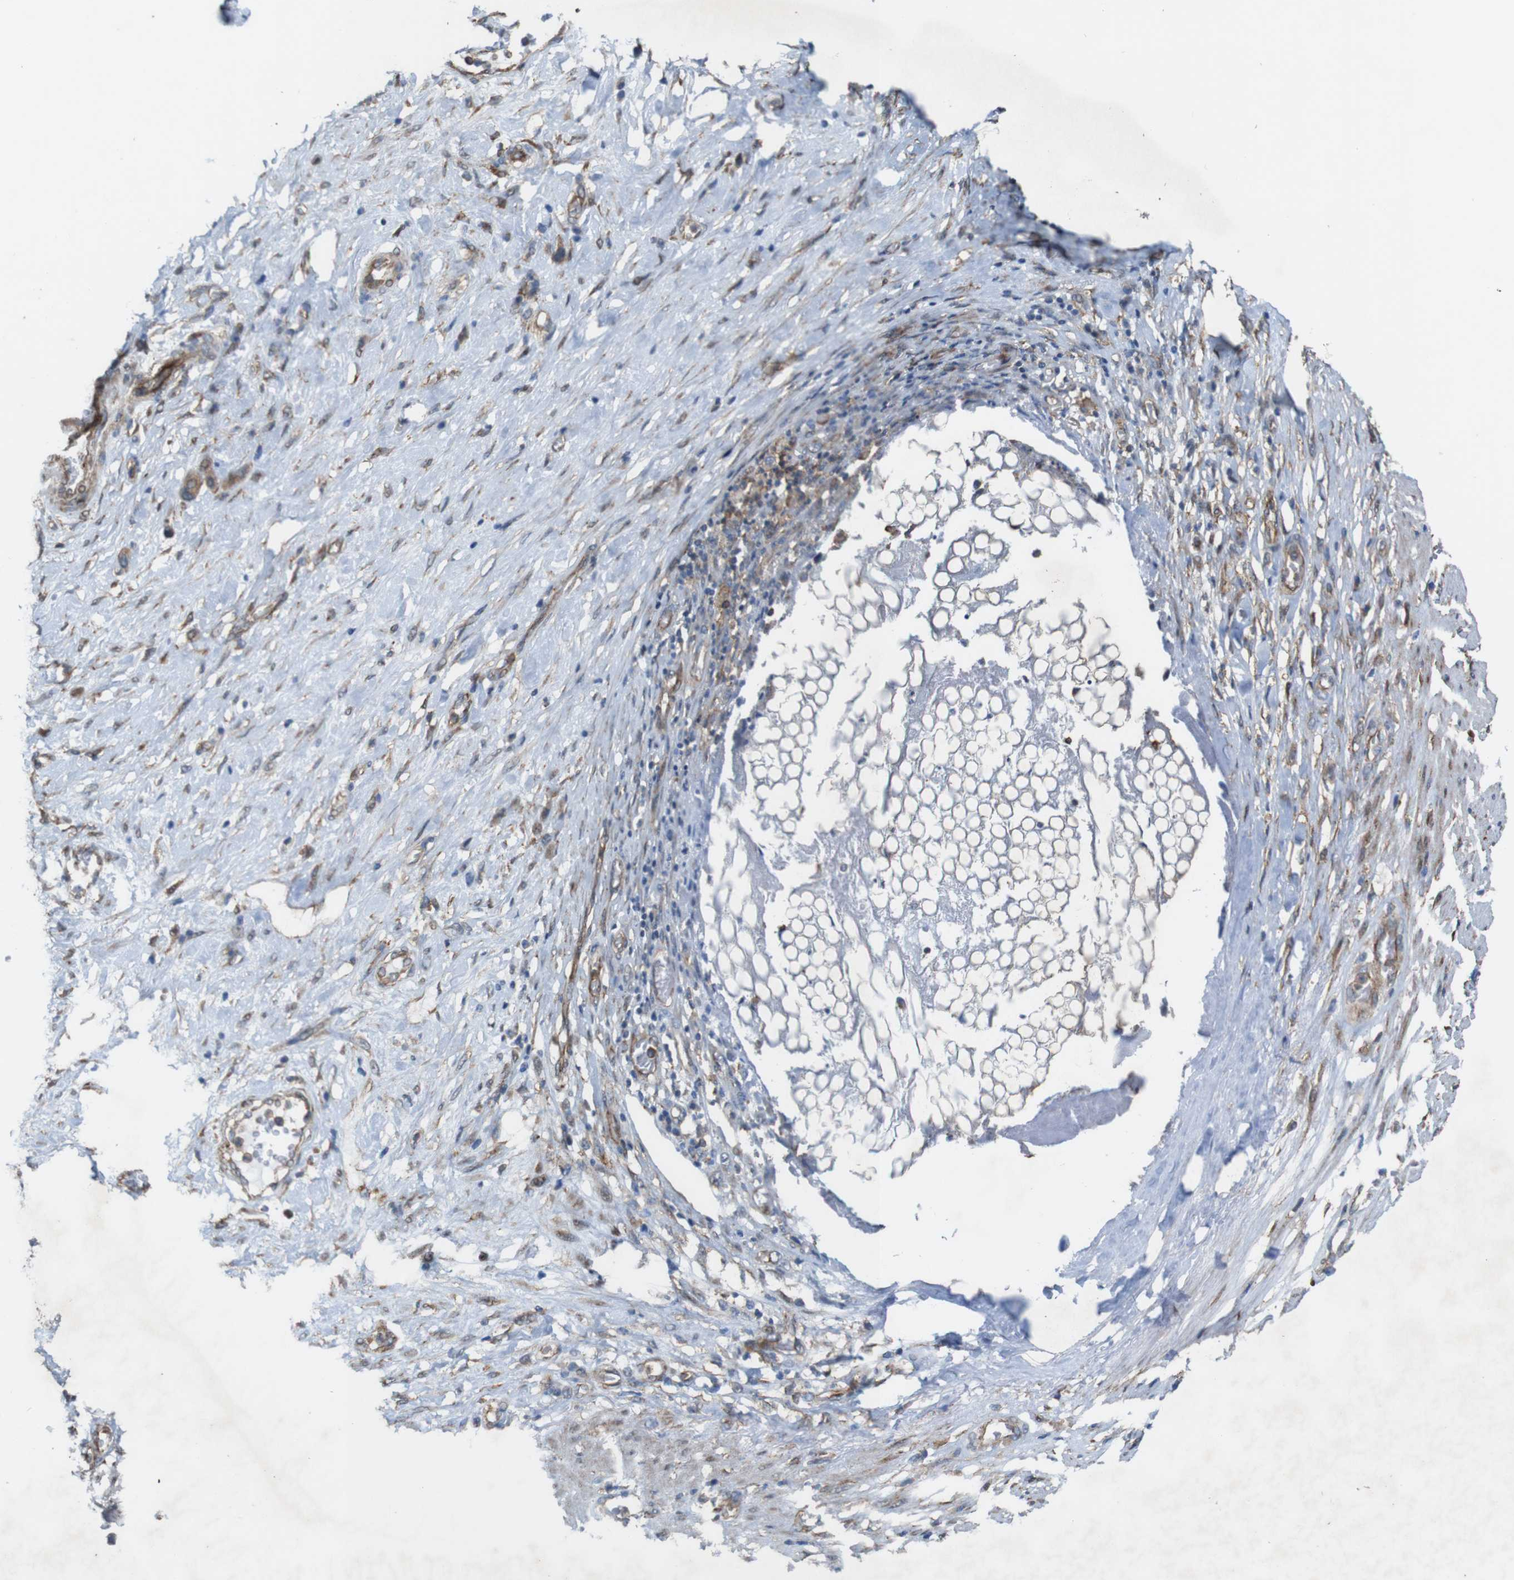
{"staining": {"intensity": "moderate", "quantity": ">75%", "location": "cytoplasmic/membranous"}, "tissue": "stomach cancer", "cell_type": "Tumor cells", "image_type": "cancer", "snomed": [{"axis": "morphology", "description": "Adenocarcinoma, NOS"}, {"axis": "morphology", "description": "Adenocarcinoma, High grade"}, {"axis": "topography", "description": "Stomach, upper"}, {"axis": "topography", "description": "Stomach, lower"}], "caption": "Human adenocarcinoma (stomach) stained with a brown dye exhibits moderate cytoplasmic/membranous positive staining in about >75% of tumor cells.", "gene": "PTGER4", "patient": {"sex": "female", "age": 65}}